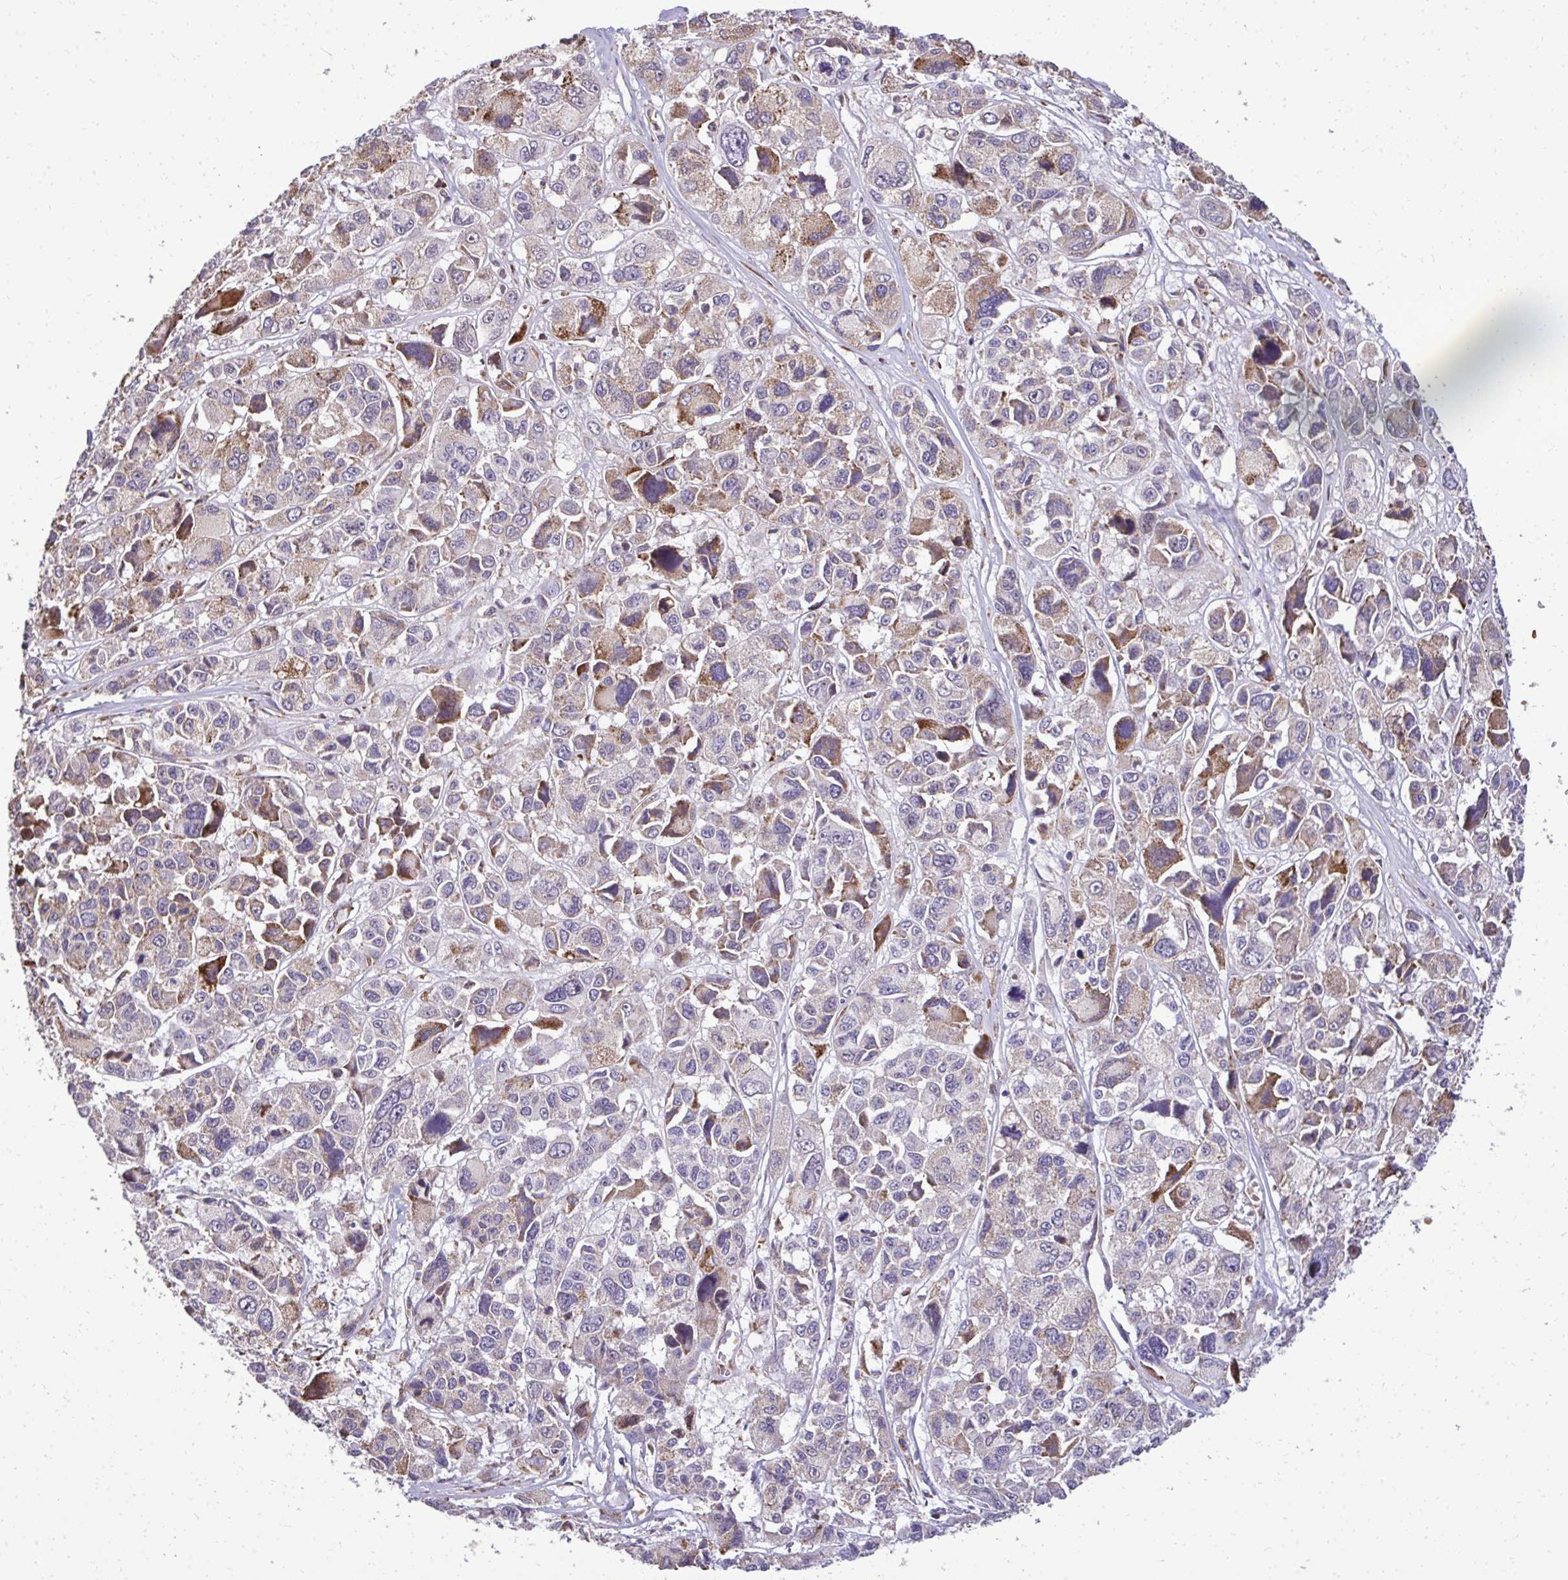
{"staining": {"intensity": "moderate", "quantity": "25%-75%", "location": "cytoplasmic/membranous"}, "tissue": "melanoma", "cell_type": "Tumor cells", "image_type": "cancer", "snomed": [{"axis": "morphology", "description": "Malignant melanoma, NOS"}, {"axis": "topography", "description": "Skin"}], "caption": "Malignant melanoma was stained to show a protein in brown. There is medium levels of moderate cytoplasmic/membranous expression in about 25%-75% of tumor cells.", "gene": "FIBCD1", "patient": {"sex": "female", "age": 66}}